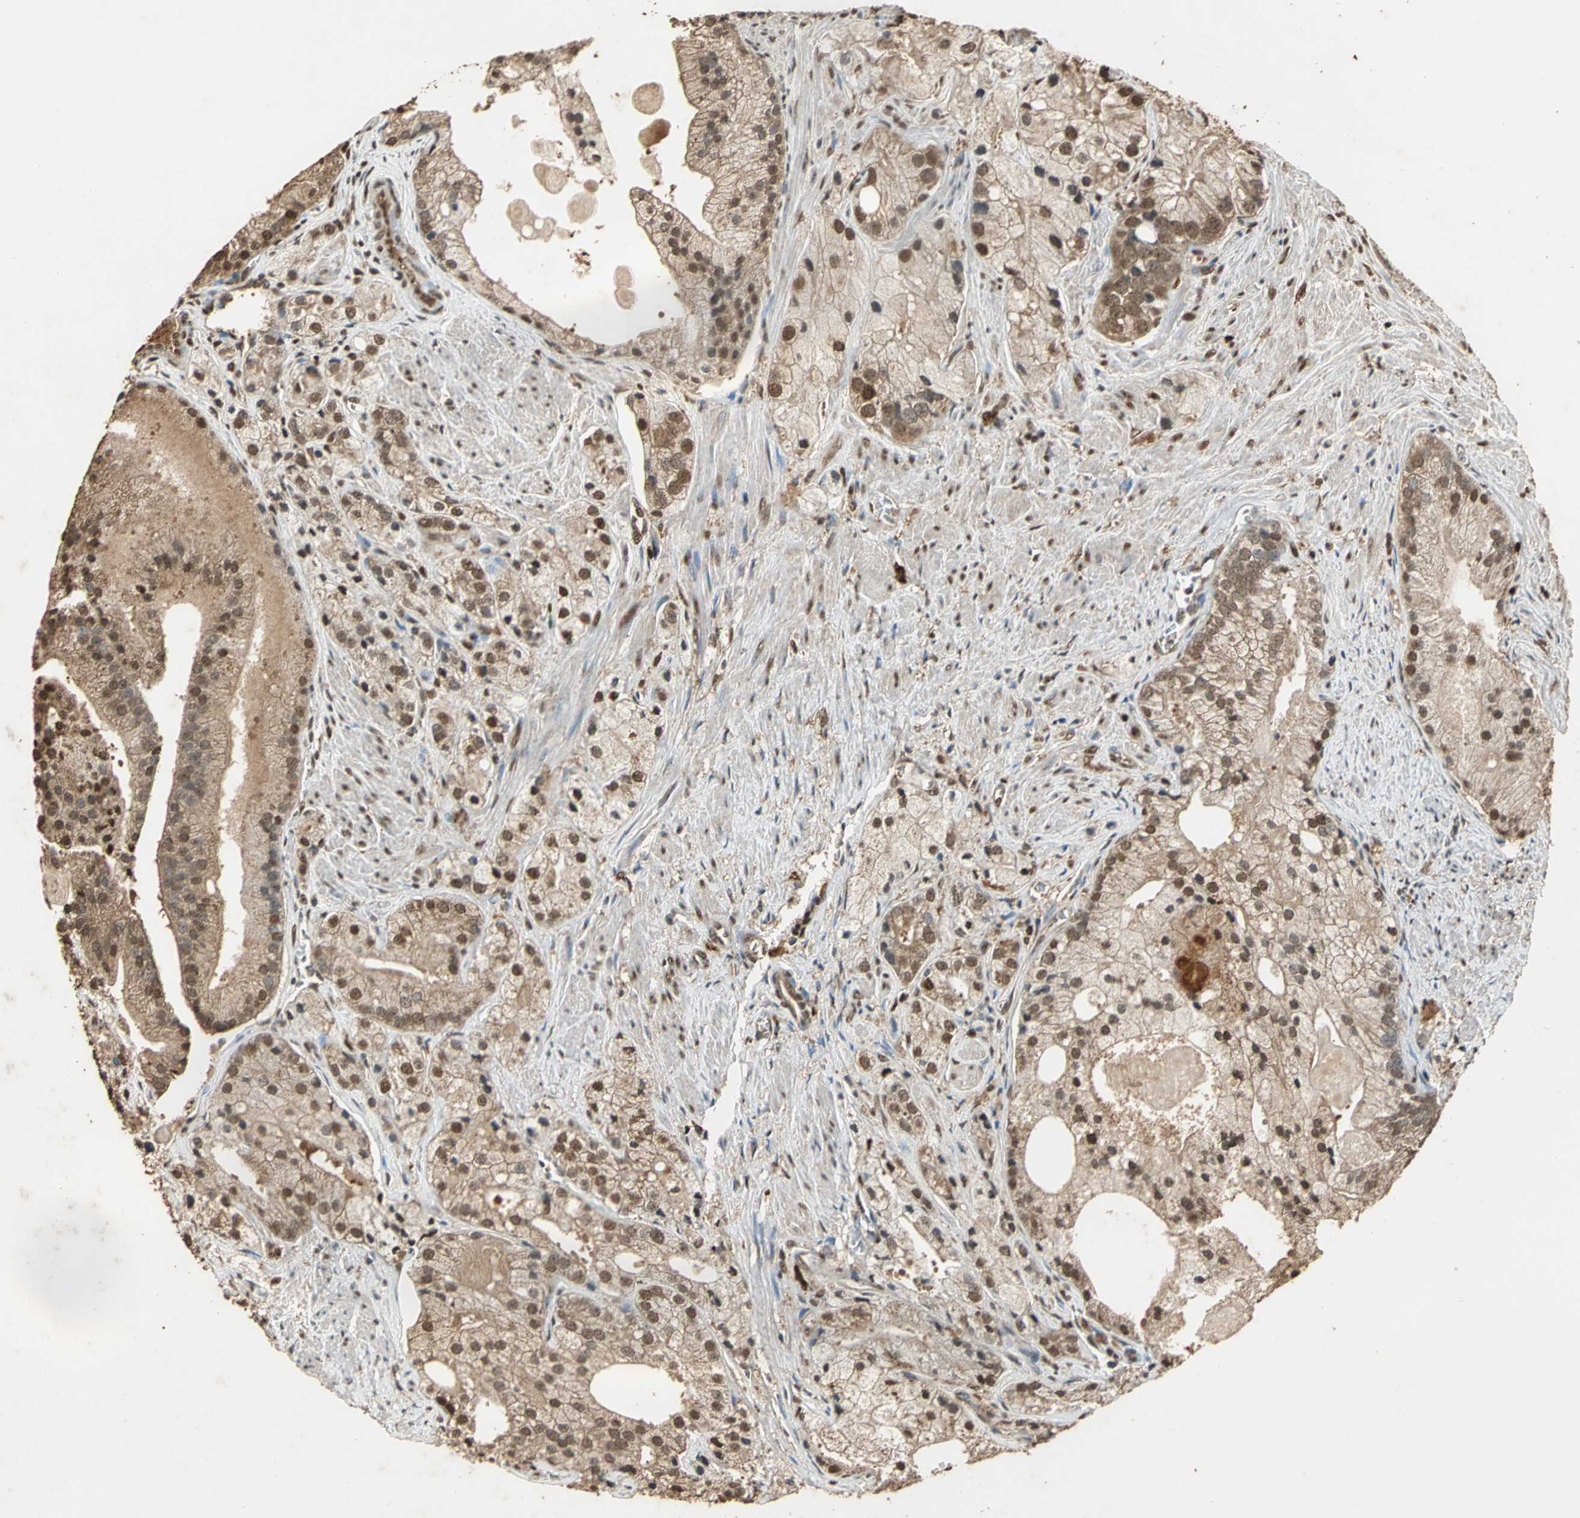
{"staining": {"intensity": "moderate", "quantity": ">75%", "location": "cytoplasmic/membranous,nuclear"}, "tissue": "prostate cancer", "cell_type": "Tumor cells", "image_type": "cancer", "snomed": [{"axis": "morphology", "description": "Adenocarcinoma, Low grade"}, {"axis": "topography", "description": "Prostate"}], "caption": "Tumor cells exhibit medium levels of moderate cytoplasmic/membranous and nuclear expression in about >75% of cells in human prostate cancer.", "gene": "GAPDH", "patient": {"sex": "male", "age": 69}}